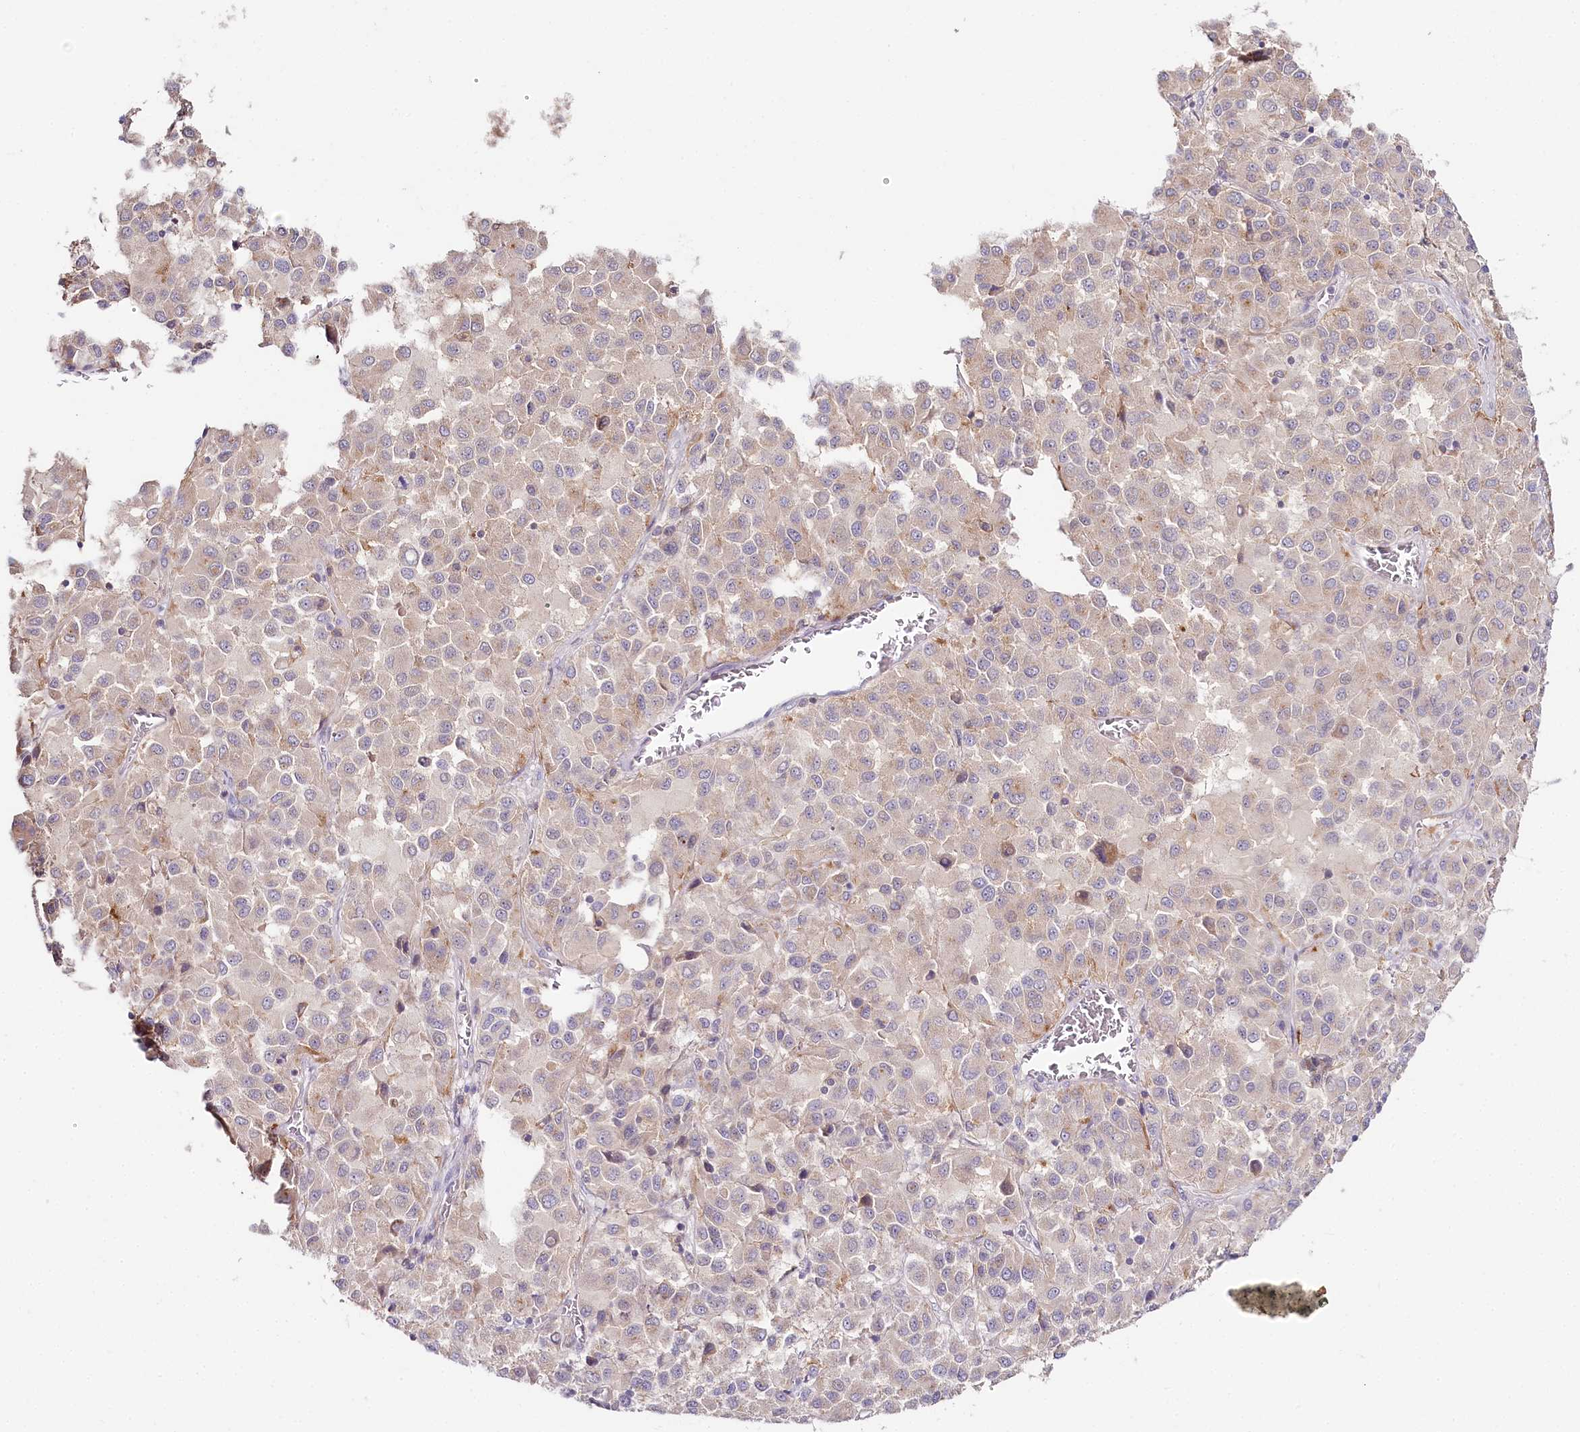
{"staining": {"intensity": "negative", "quantity": "none", "location": "none"}, "tissue": "melanoma", "cell_type": "Tumor cells", "image_type": "cancer", "snomed": [{"axis": "morphology", "description": "Malignant melanoma, Metastatic site"}, {"axis": "topography", "description": "Lung"}], "caption": "An IHC photomicrograph of malignant melanoma (metastatic site) is shown. There is no staining in tumor cells of malignant melanoma (metastatic site). The staining is performed using DAB brown chromogen with nuclei counter-stained in using hematoxylin.", "gene": "DAPK1", "patient": {"sex": "male", "age": 64}}